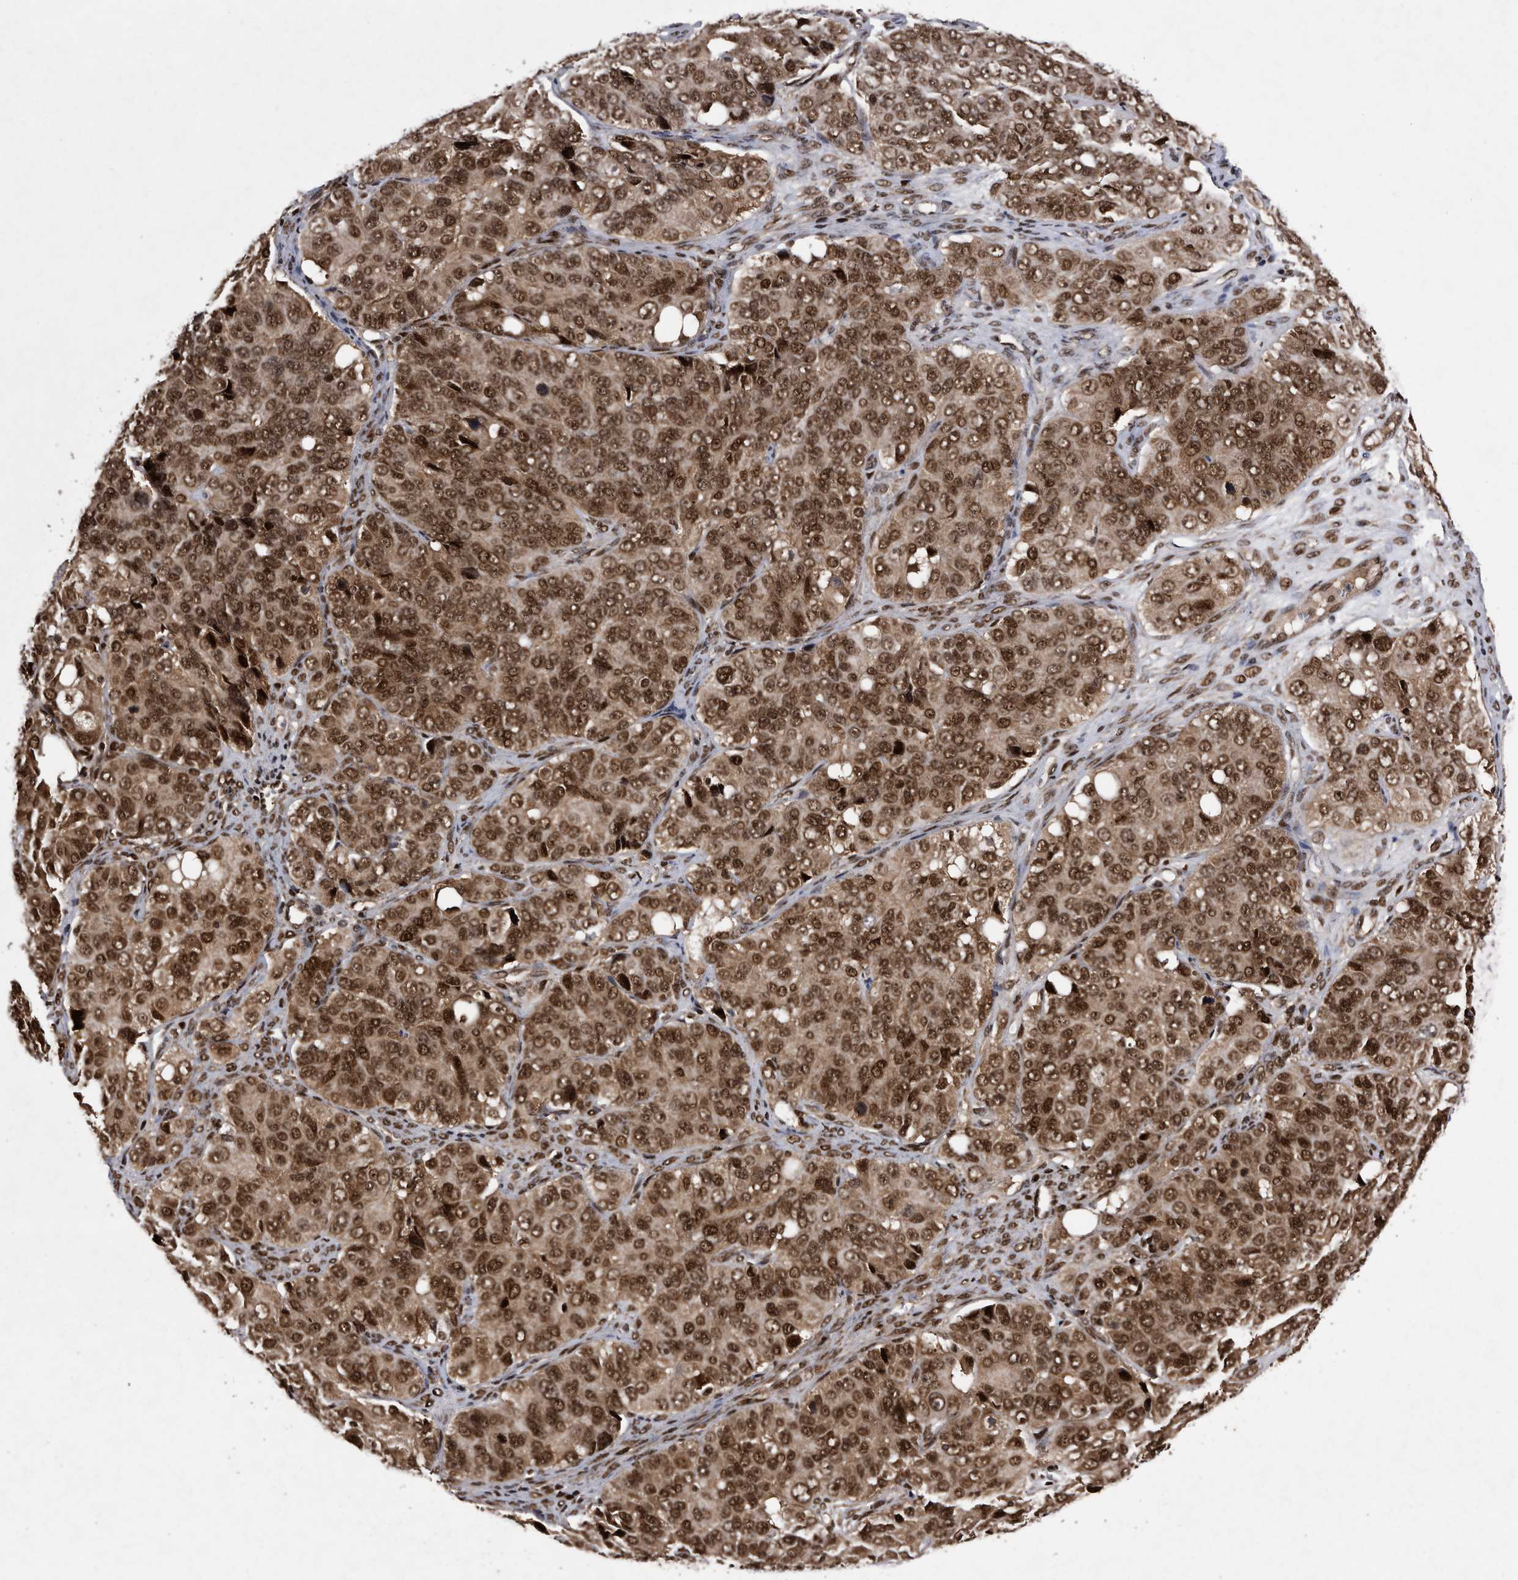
{"staining": {"intensity": "moderate", "quantity": ">75%", "location": "cytoplasmic/membranous,nuclear"}, "tissue": "ovarian cancer", "cell_type": "Tumor cells", "image_type": "cancer", "snomed": [{"axis": "morphology", "description": "Carcinoma, endometroid"}, {"axis": "topography", "description": "Ovary"}], "caption": "Tumor cells demonstrate medium levels of moderate cytoplasmic/membranous and nuclear positivity in about >75% of cells in human ovarian cancer. (brown staining indicates protein expression, while blue staining denotes nuclei).", "gene": "RAD23B", "patient": {"sex": "female", "age": 51}}